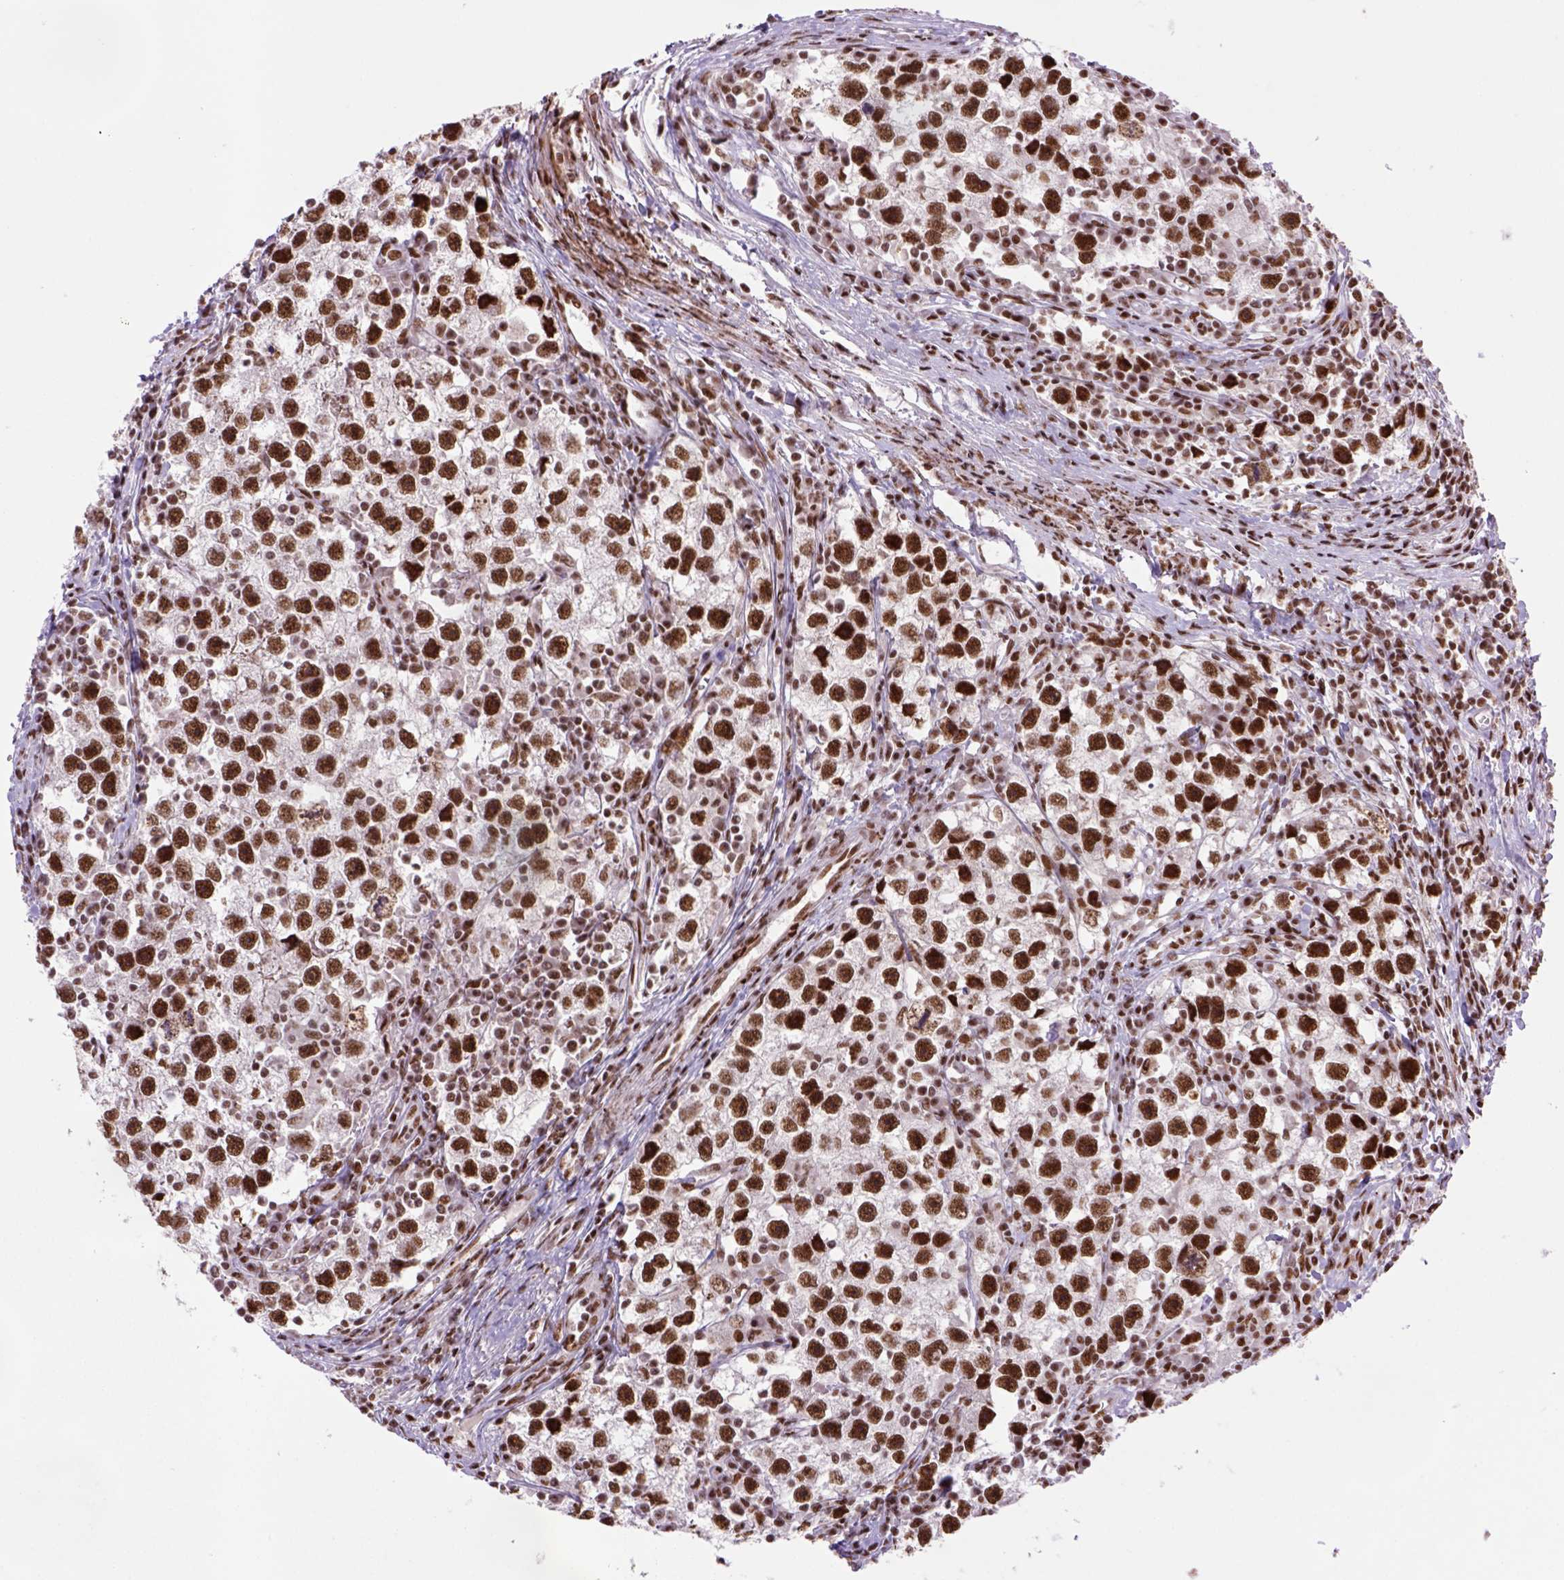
{"staining": {"intensity": "strong", "quantity": ">75%", "location": "nuclear"}, "tissue": "testis cancer", "cell_type": "Tumor cells", "image_type": "cancer", "snomed": [{"axis": "morphology", "description": "Seminoma, NOS"}, {"axis": "topography", "description": "Testis"}], "caption": "DAB immunohistochemical staining of testis seminoma demonstrates strong nuclear protein expression in approximately >75% of tumor cells. (DAB IHC, brown staining for protein, blue staining for nuclei).", "gene": "NSMCE2", "patient": {"sex": "male", "age": 30}}